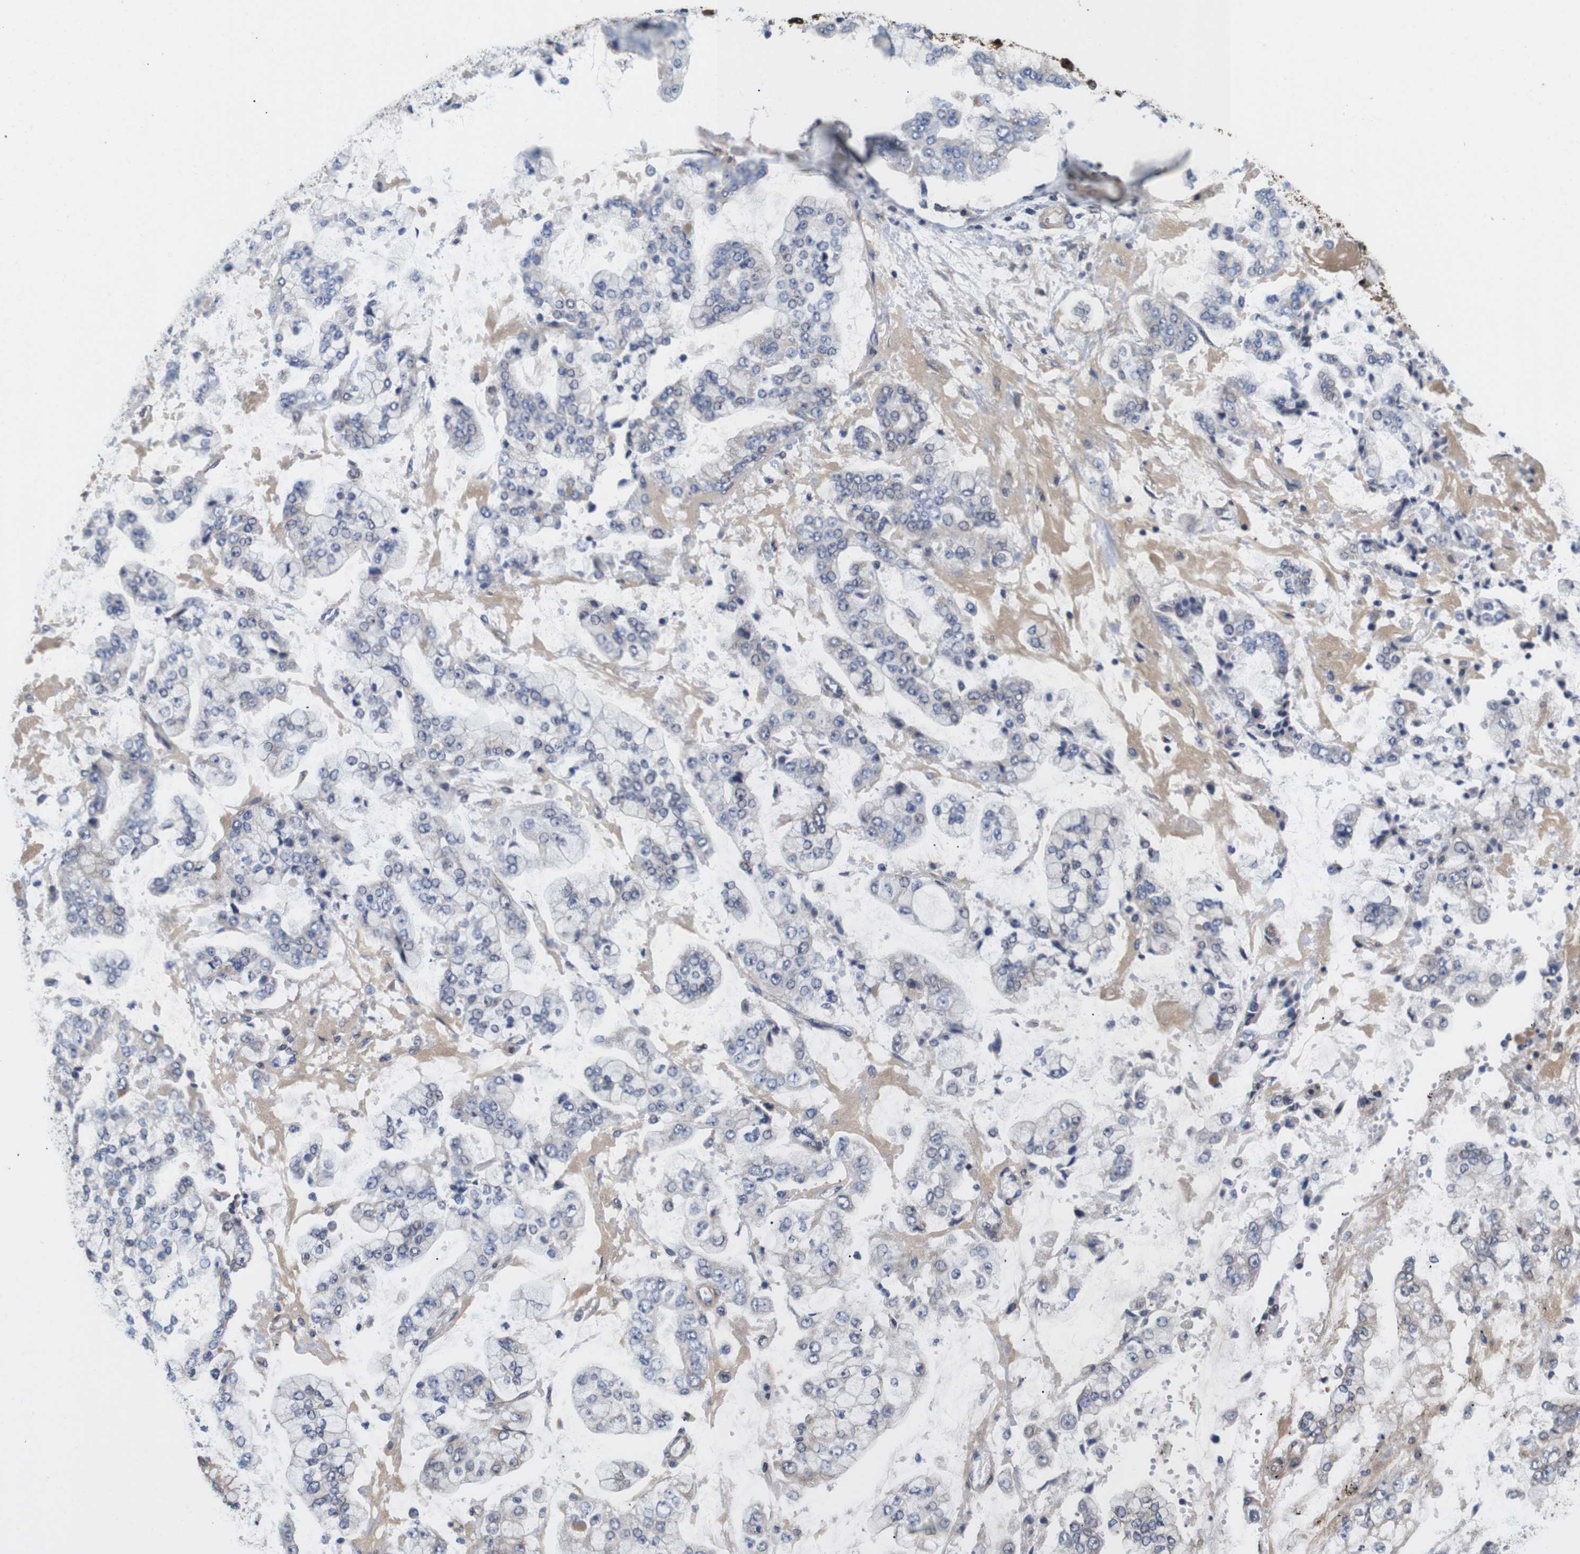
{"staining": {"intensity": "negative", "quantity": "none", "location": "none"}, "tissue": "stomach cancer", "cell_type": "Tumor cells", "image_type": "cancer", "snomed": [{"axis": "morphology", "description": "Adenocarcinoma, NOS"}, {"axis": "topography", "description": "Stomach"}], "caption": "DAB immunohistochemical staining of adenocarcinoma (stomach) demonstrates no significant positivity in tumor cells. (DAB IHC with hematoxylin counter stain).", "gene": "SPRY3", "patient": {"sex": "male", "age": 76}}